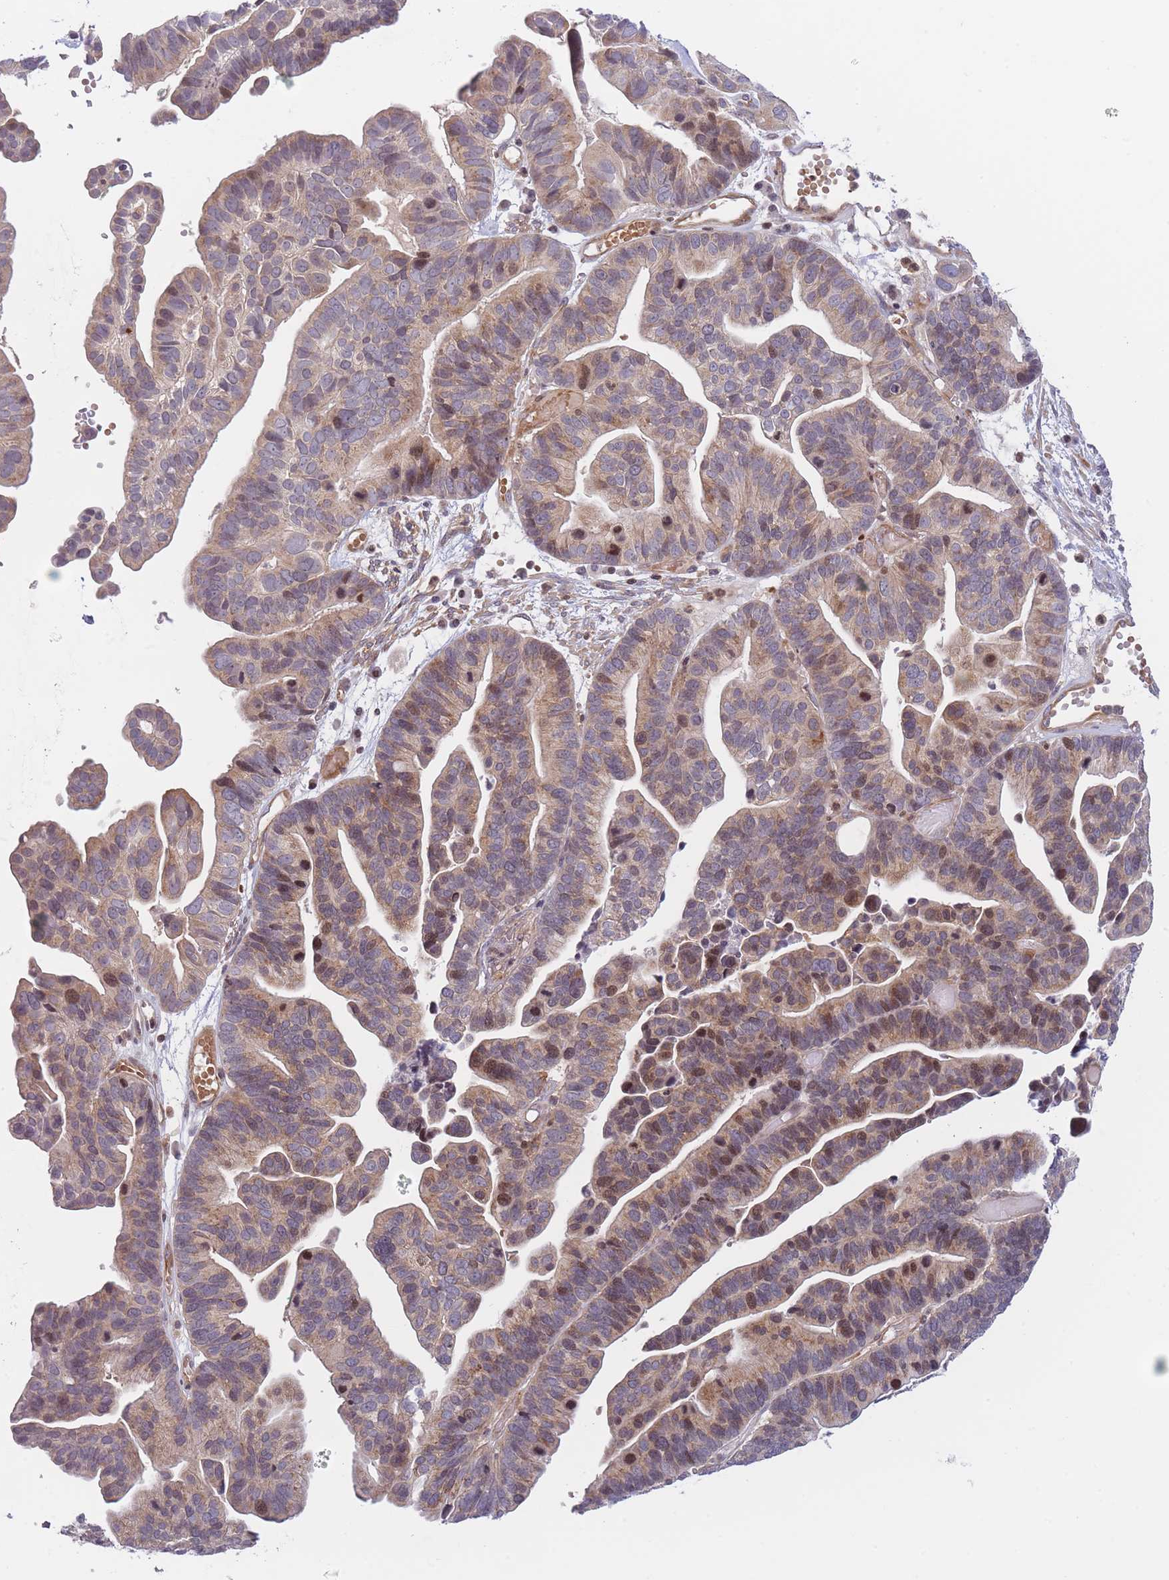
{"staining": {"intensity": "moderate", "quantity": "<25%", "location": "cytoplasmic/membranous,nuclear"}, "tissue": "ovarian cancer", "cell_type": "Tumor cells", "image_type": "cancer", "snomed": [{"axis": "morphology", "description": "Cystadenocarcinoma, serous, NOS"}, {"axis": "topography", "description": "Ovary"}], "caption": "Protein expression analysis of ovarian serous cystadenocarcinoma shows moderate cytoplasmic/membranous and nuclear positivity in approximately <25% of tumor cells. The staining was performed using DAB to visualize the protein expression in brown, while the nuclei were stained in blue with hematoxylin (Magnification: 20x).", "gene": "SLC35F5", "patient": {"sex": "female", "age": 56}}